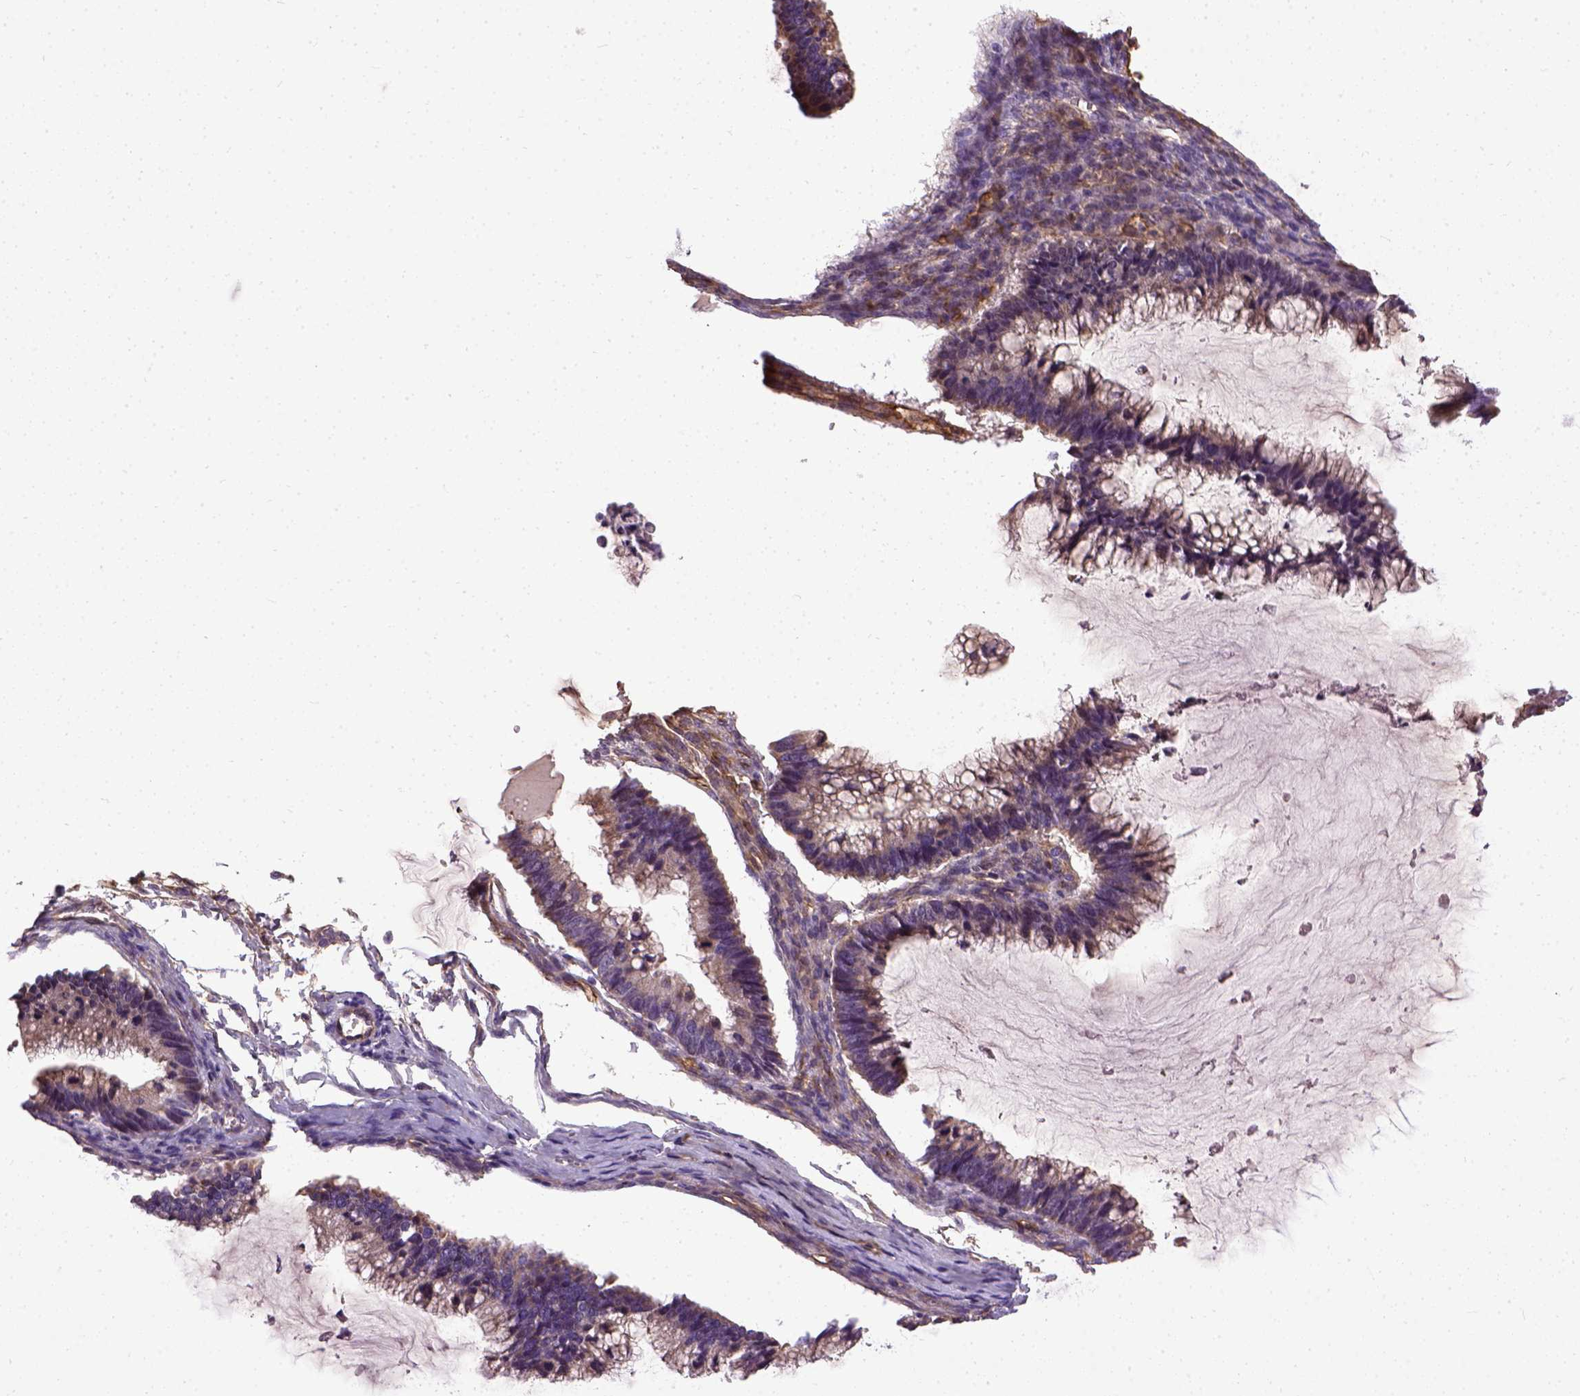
{"staining": {"intensity": "weak", "quantity": ">75%", "location": "cytoplasmic/membranous"}, "tissue": "ovarian cancer", "cell_type": "Tumor cells", "image_type": "cancer", "snomed": [{"axis": "morphology", "description": "Cystadenocarcinoma, mucinous, NOS"}, {"axis": "topography", "description": "Ovary"}], "caption": "Approximately >75% of tumor cells in mucinous cystadenocarcinoma (ovarian) display weak cytoplasmic/membranous protein positivity as visualized by brown immunohistochemical staining.", "gene": "ENG", "patient": {"sex": "female", "age": 38}}